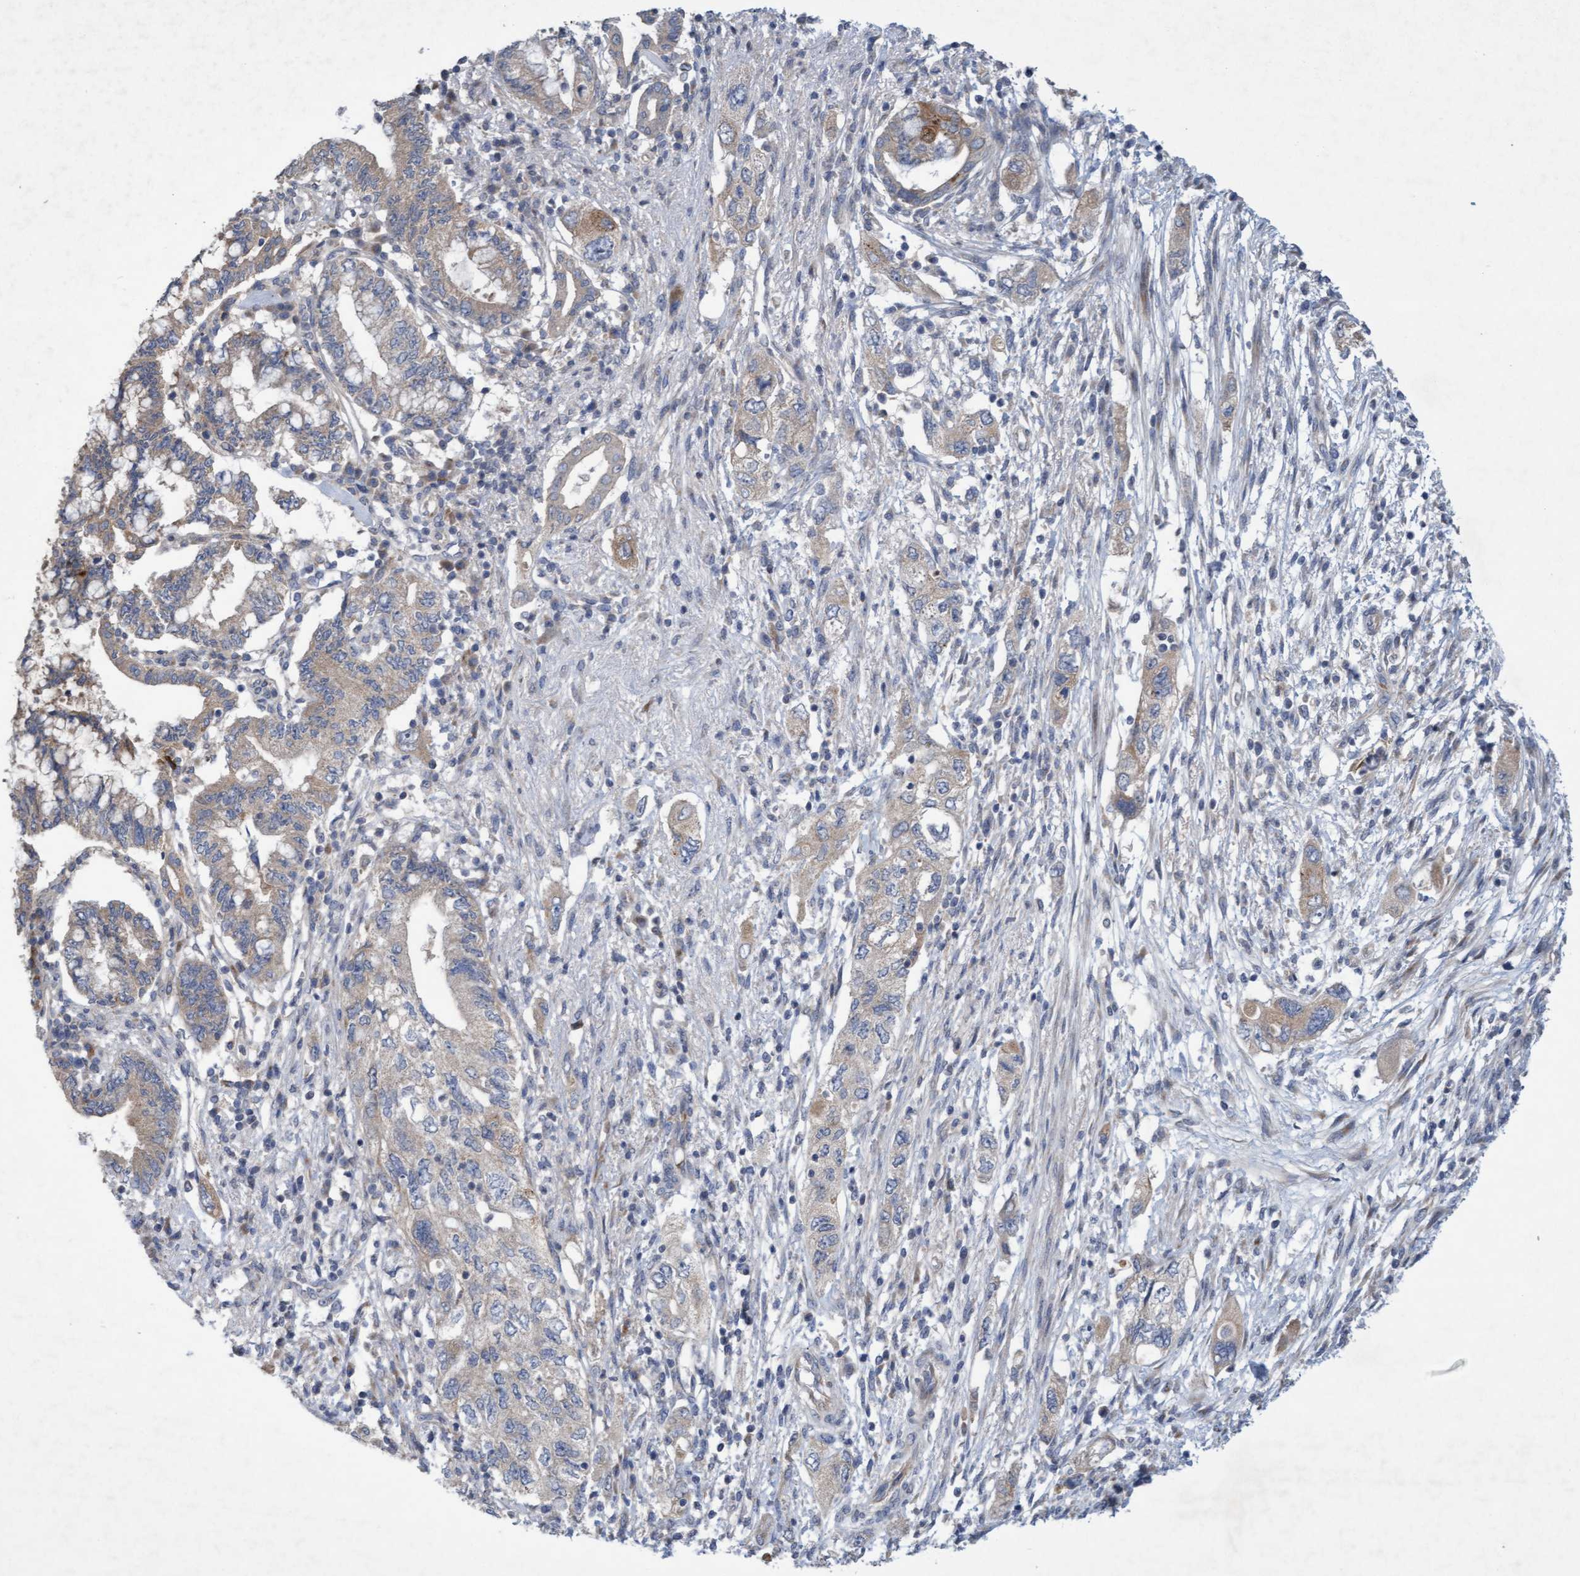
{"staining": {"intensity": "weak", "quantity": "25%-75%", "location": "cytoplasmic/membranous"}, "tissue": "pancreatic cancer", "cell_type": "Tumor cells", "image_type": "cancer", "snomed": [{"axis": "morphology", "description": "Adenocarcinoma, NOS"}, {"axis": "topography", "description": "Pancreas"}], "caption": "Adenocarcinoma (pancreatic) was stained to show a protein in brown. There is low levels of weak cytoplasmic/membranous expression in approximately 25%-75% of tumor cells.", "gene": "DDHD2", "patient": {"sex": "female", "age": 73}}